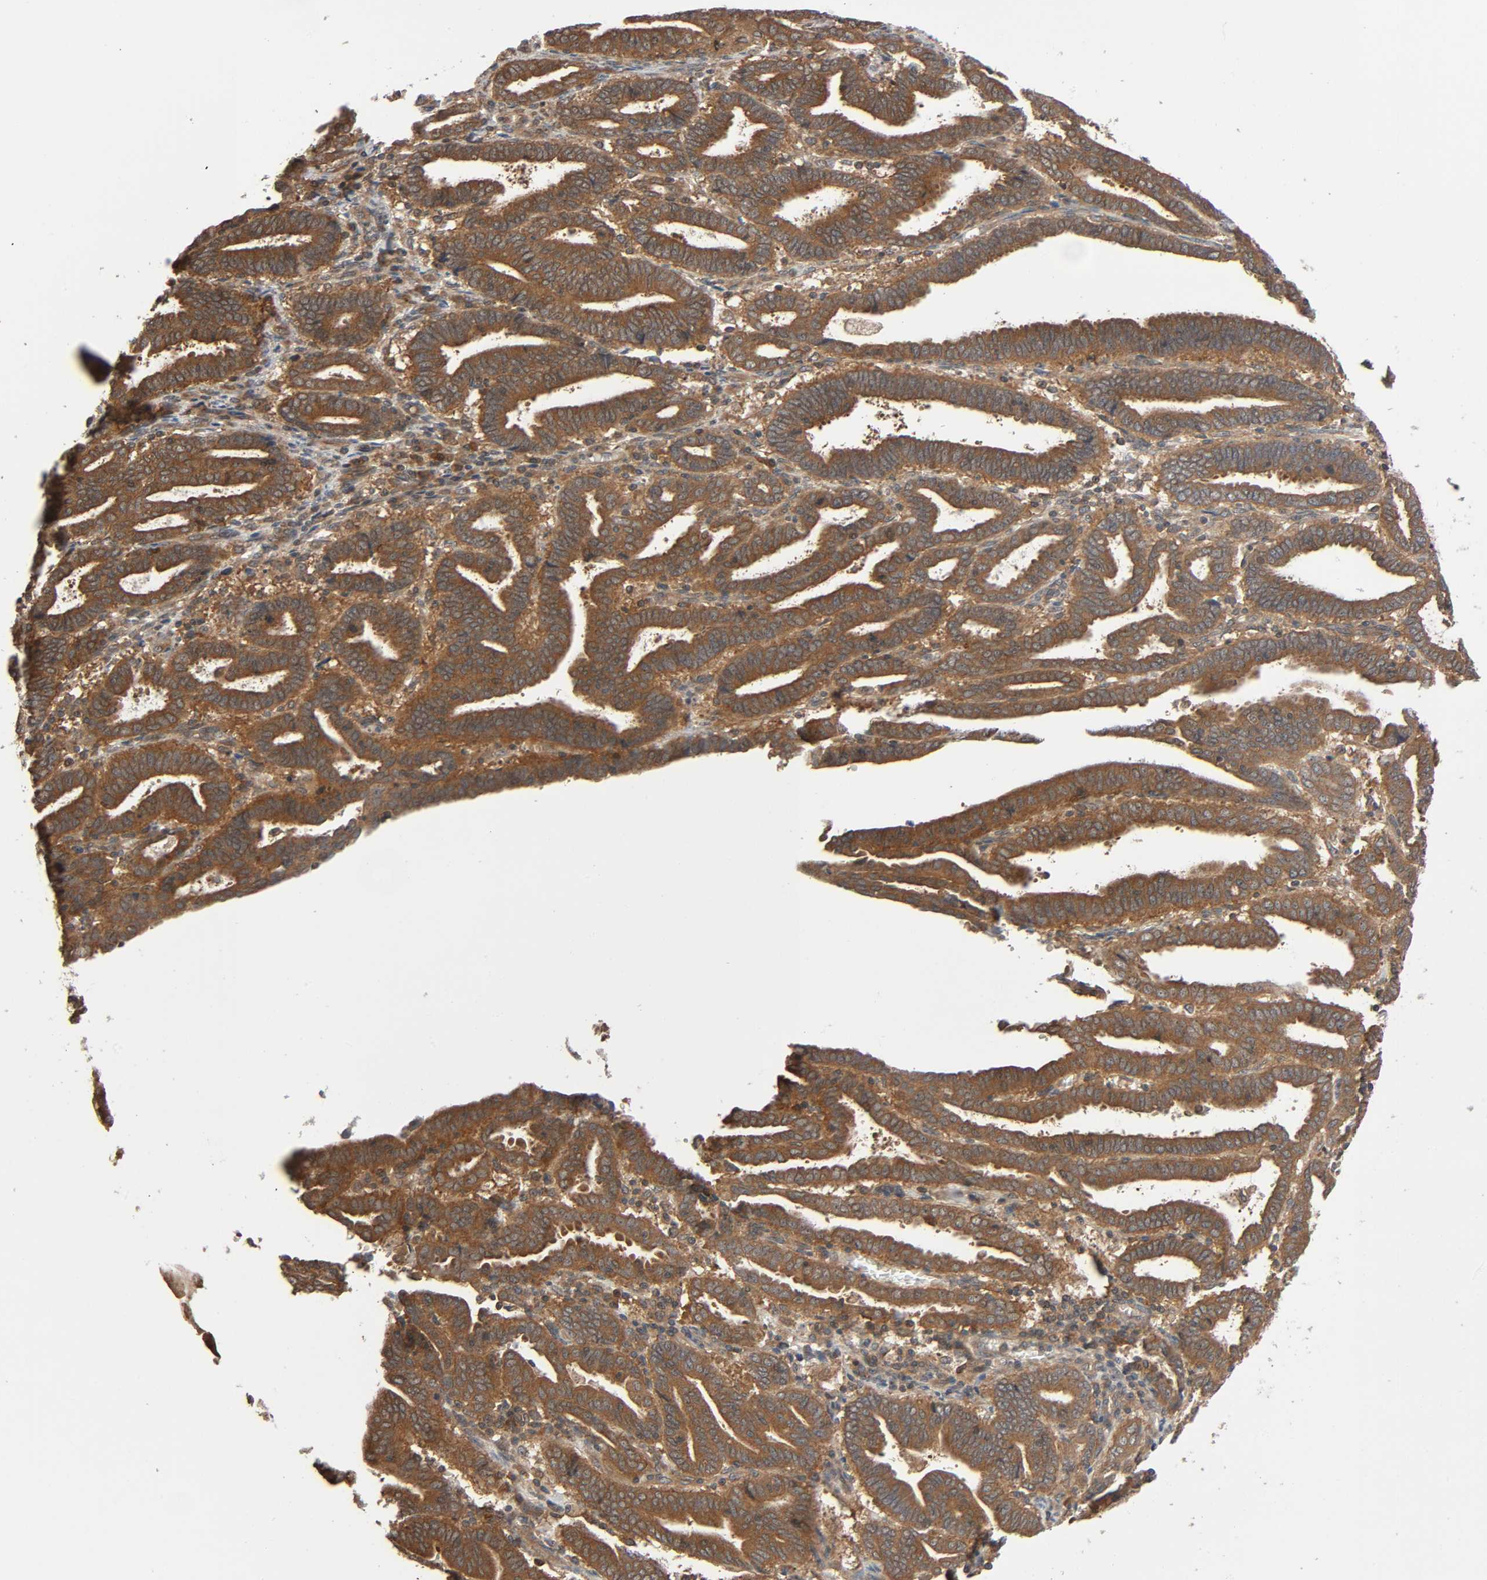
{"staining": {"intensity": "moderate", "quantity": ">75%", "location": "cytoplasmic/membranous"}, "tissue": "endometrial cancer", "cell_type": "Tumor cells", "image_type": "cancer", "snomed": [{"axis": "morphology", "description": "Adenocarcinoma, NOS"}, {"axis": "topography", "description": "Uterus"}], "caption": "Immunohistochemistry (DAB) staining of human endometrial cancer (adenocarcinoma) exhibits moderate cytoplasmic/membranous protein staining in approximately >75% of tumor cells. (Brightfield microscopy of DAB IHC at high magnification).", "gene": "PPP2R1B", "patient": {"sex": "female", "age": 83}}